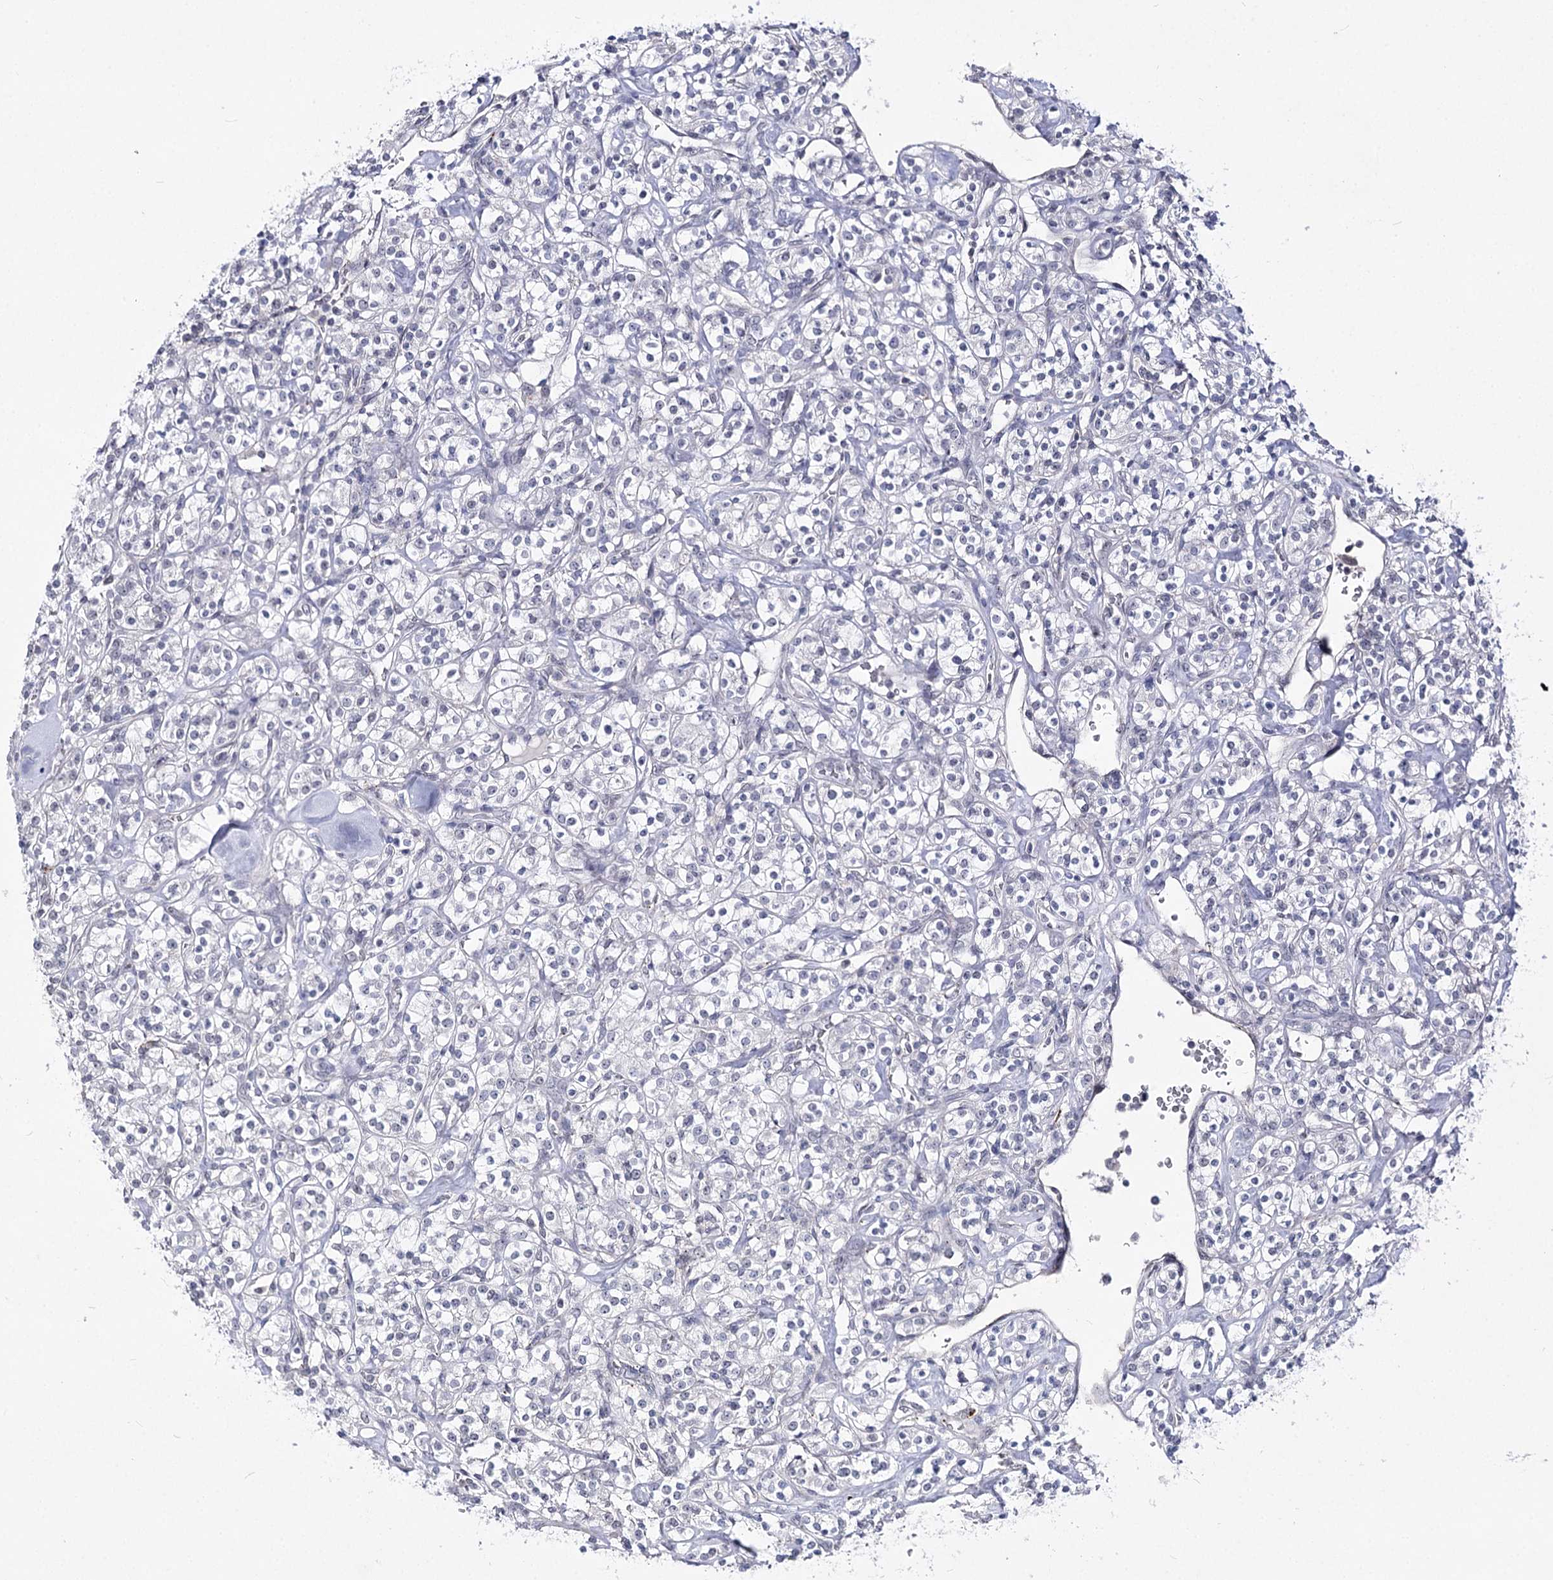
{"staining": {"intensity": "negative", "quantity": "none", "location": "none"}, "tissue": "renal cancer", "cell_type": "Tumor cells", "image_type": "cancer", "snomed": [{"axis": "morphology", "description": "Adenocarcinoma, NOS"}, {"axis": "topography", "description": "Kidney"}], "caption": "Adenocarcinoma (renal) was stained to show a protein in brown. There is no significant expression in tumor cells. (Stains: DAB immunohistochemistry with hematoxylin counter stain, Microscopy: brightfield microscopy at high magnification).", "gene": "ATP10B", "patient": {"sex": "male", "age": 77}}